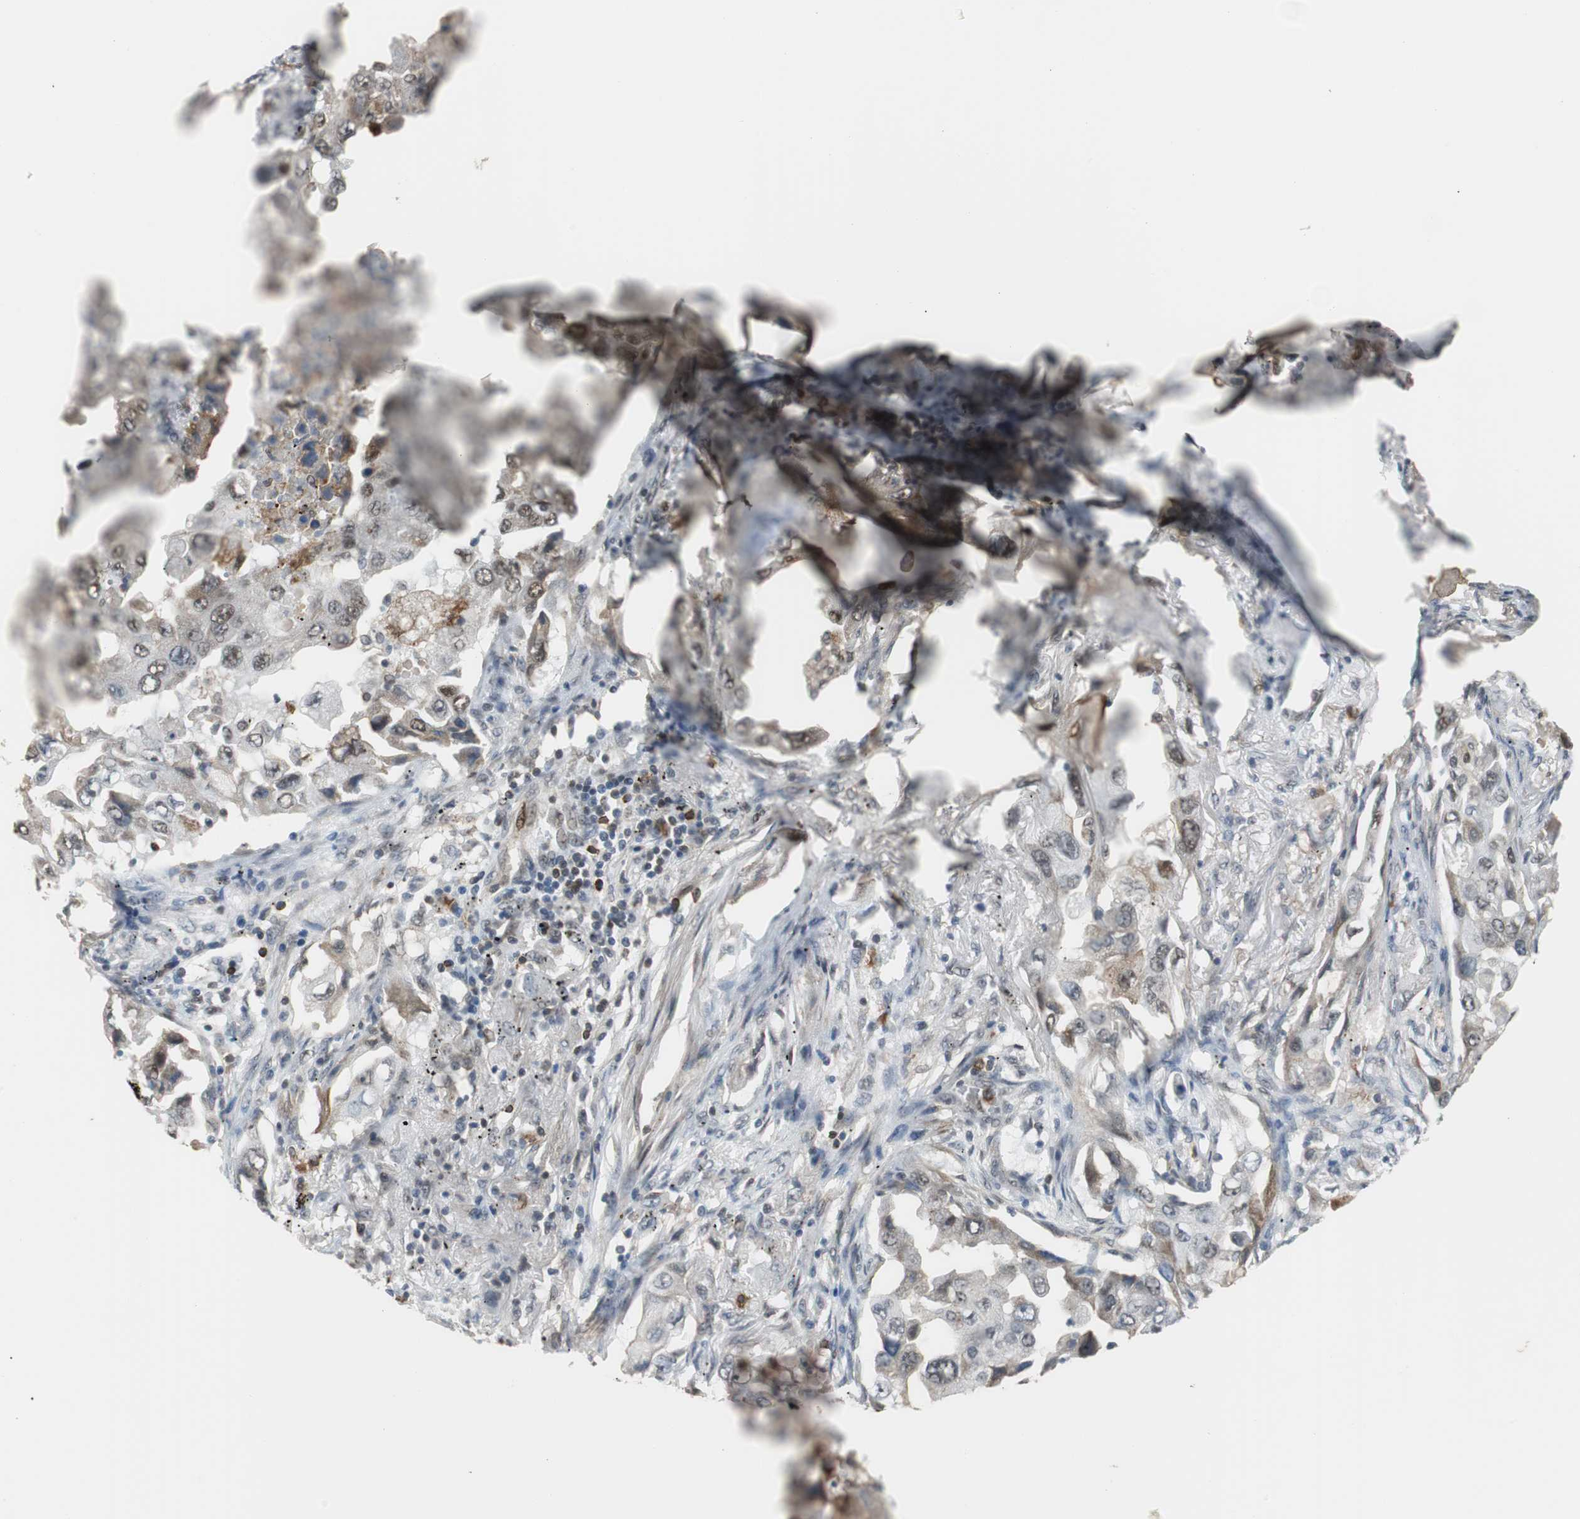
{"staining": {"intensity": "moderate", "quantity": ">75%", "location": "cytoplasmic/membranous,nuclear"}, "tissue": "lung cancer", "cell_type": "Tumor cells", "image_type": "cancer", "snomed": [{"axis": "morphology", "description": "Adenocarcinoma, NOS"}, {"axis": "topography", "description": "Lung"}], "caption": "Immunohistochemistry (IHC) image of human lung adenocarcinoma stained for a protein (brown), which exhibits medium levels of moderate cytoplasmic/membranous and nuclear staining in approximately >75% of tumor cells.", "gene": "SIRT1", "patient": {"sex": "female", "age": 65}}